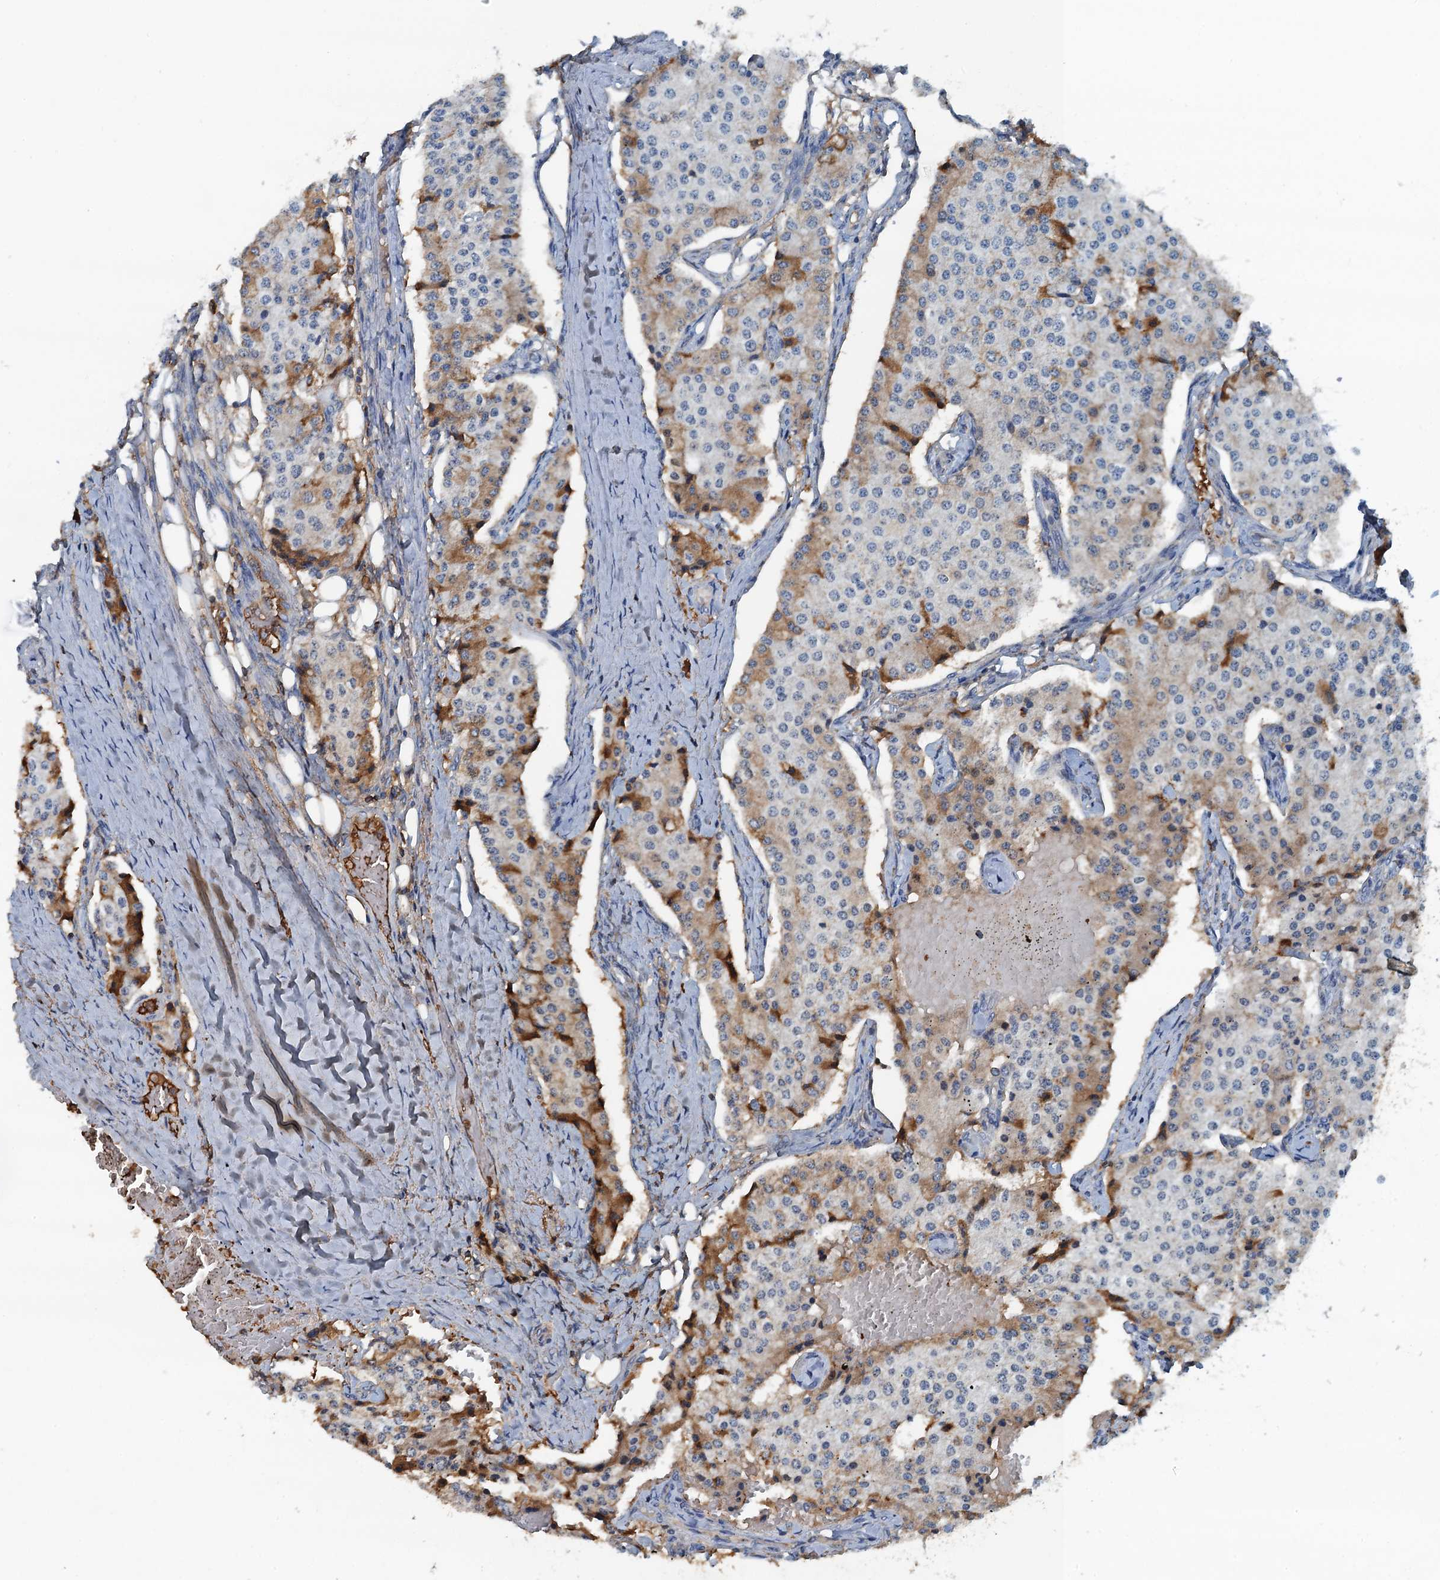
{"staining": {"intensity": "moderate", "quantity": "<25%", "location": "cytoplasmic/membranous"}, "tissue": "carcinoid", "cell_type": "Tumor cells", "image_type": "cancer", "snomed": [{"axis": "morphology", "description": "Carcinoid, malignant, NOS"}, {"axis": "topography", "description": "Colon"}], "caption": "This is a micrograph of immunohistochemistry staining of carcinoid, which shows moderate positivity in the cytoplasmic/membranous of tumor cells.", "gene": "LSM14B", "patient": {"sex": "female", "age": 52}}